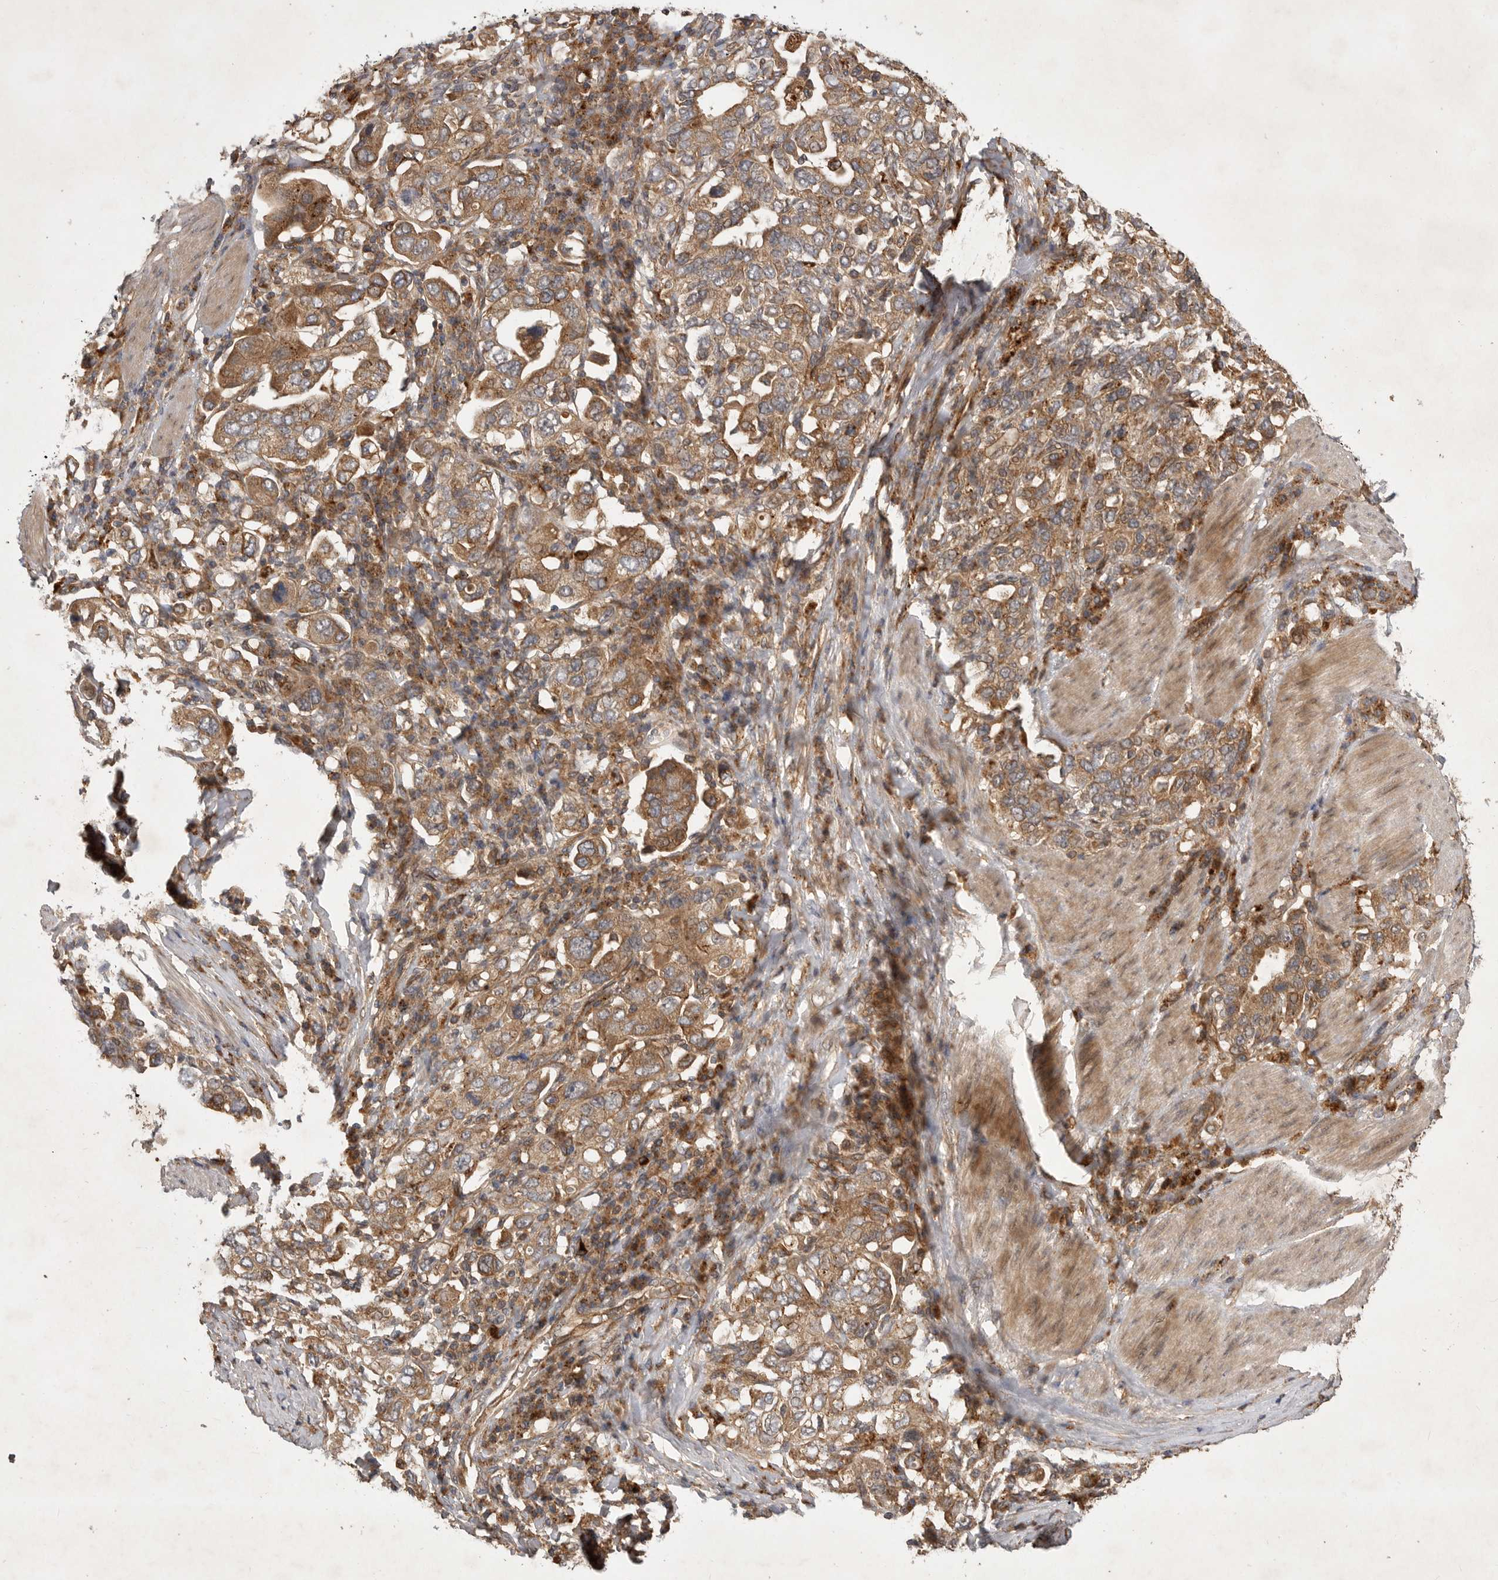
{"staining": {"intensity": "moderate", "quantity": ">75%", "location": "cytoplasmic/membranous"}, "tissue": "stomach cancer", "cell_type": "Tumor cells", "image_type": "cancer", "snomed": [{"axis": "morphology", "description": "Adenocarcinoma, NOS"}, {"axis": "topography", "description": "Stomach, upper"}], "caption": "Adenocarcinoma (stomach) stained for a protein (brown) exhibits moderate cytoplasmic/membranous positive staining in approximately >75% of tumor cells.", "gene": "ZNF232", "patient": {"sex": "male", "age": 62}}